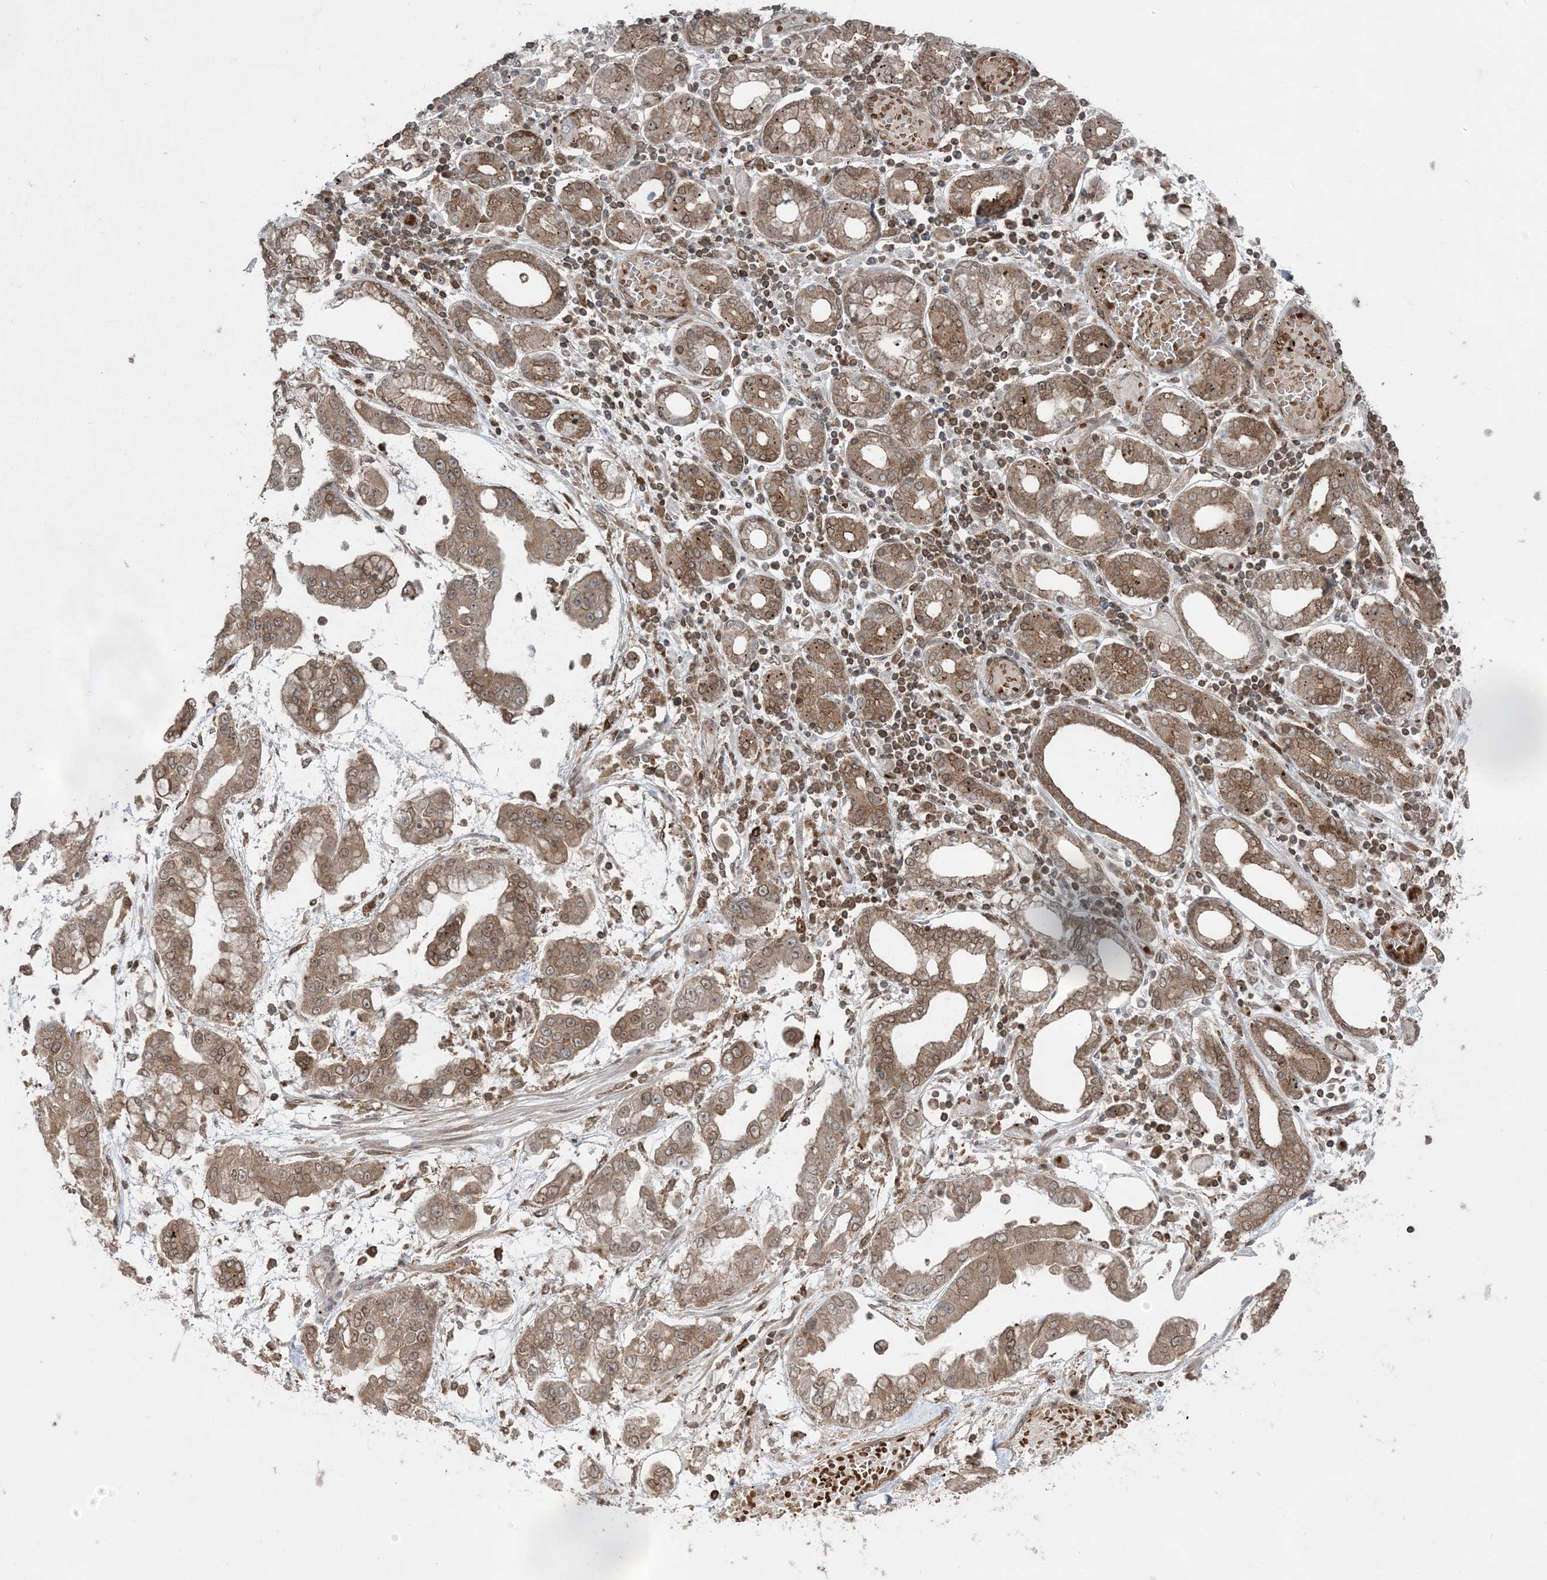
{"staining": {"intensity": "moderate", "quantity": "25%-75%", "location": "cytoplasmic/membranous"}, "tissue": "stomach cancer", "cell_type": "Tumor cells", "image_type": "cancer", "snomed": [{"axis": "morphology", "description": "Normal tissue, NOS"}, {"axis": "morphology", "description": "Adenocarcinoma, NOS"}, {"axis": "topography", "description": "Stomach, upper"}, {"axis": "topography", "description": "Stomach"}], "caption": "Immunohistochemical staining of human stomach cancer (adenocarcinoma) displays moderate cytoplasmic/membranous protein staining in about 25%-75% of tumor cells. (DAB IHC, brown staining for protein, blue staining for nuclei).", "gene": "DDX19B", "patient": {"sex": "male", "age": 76}}